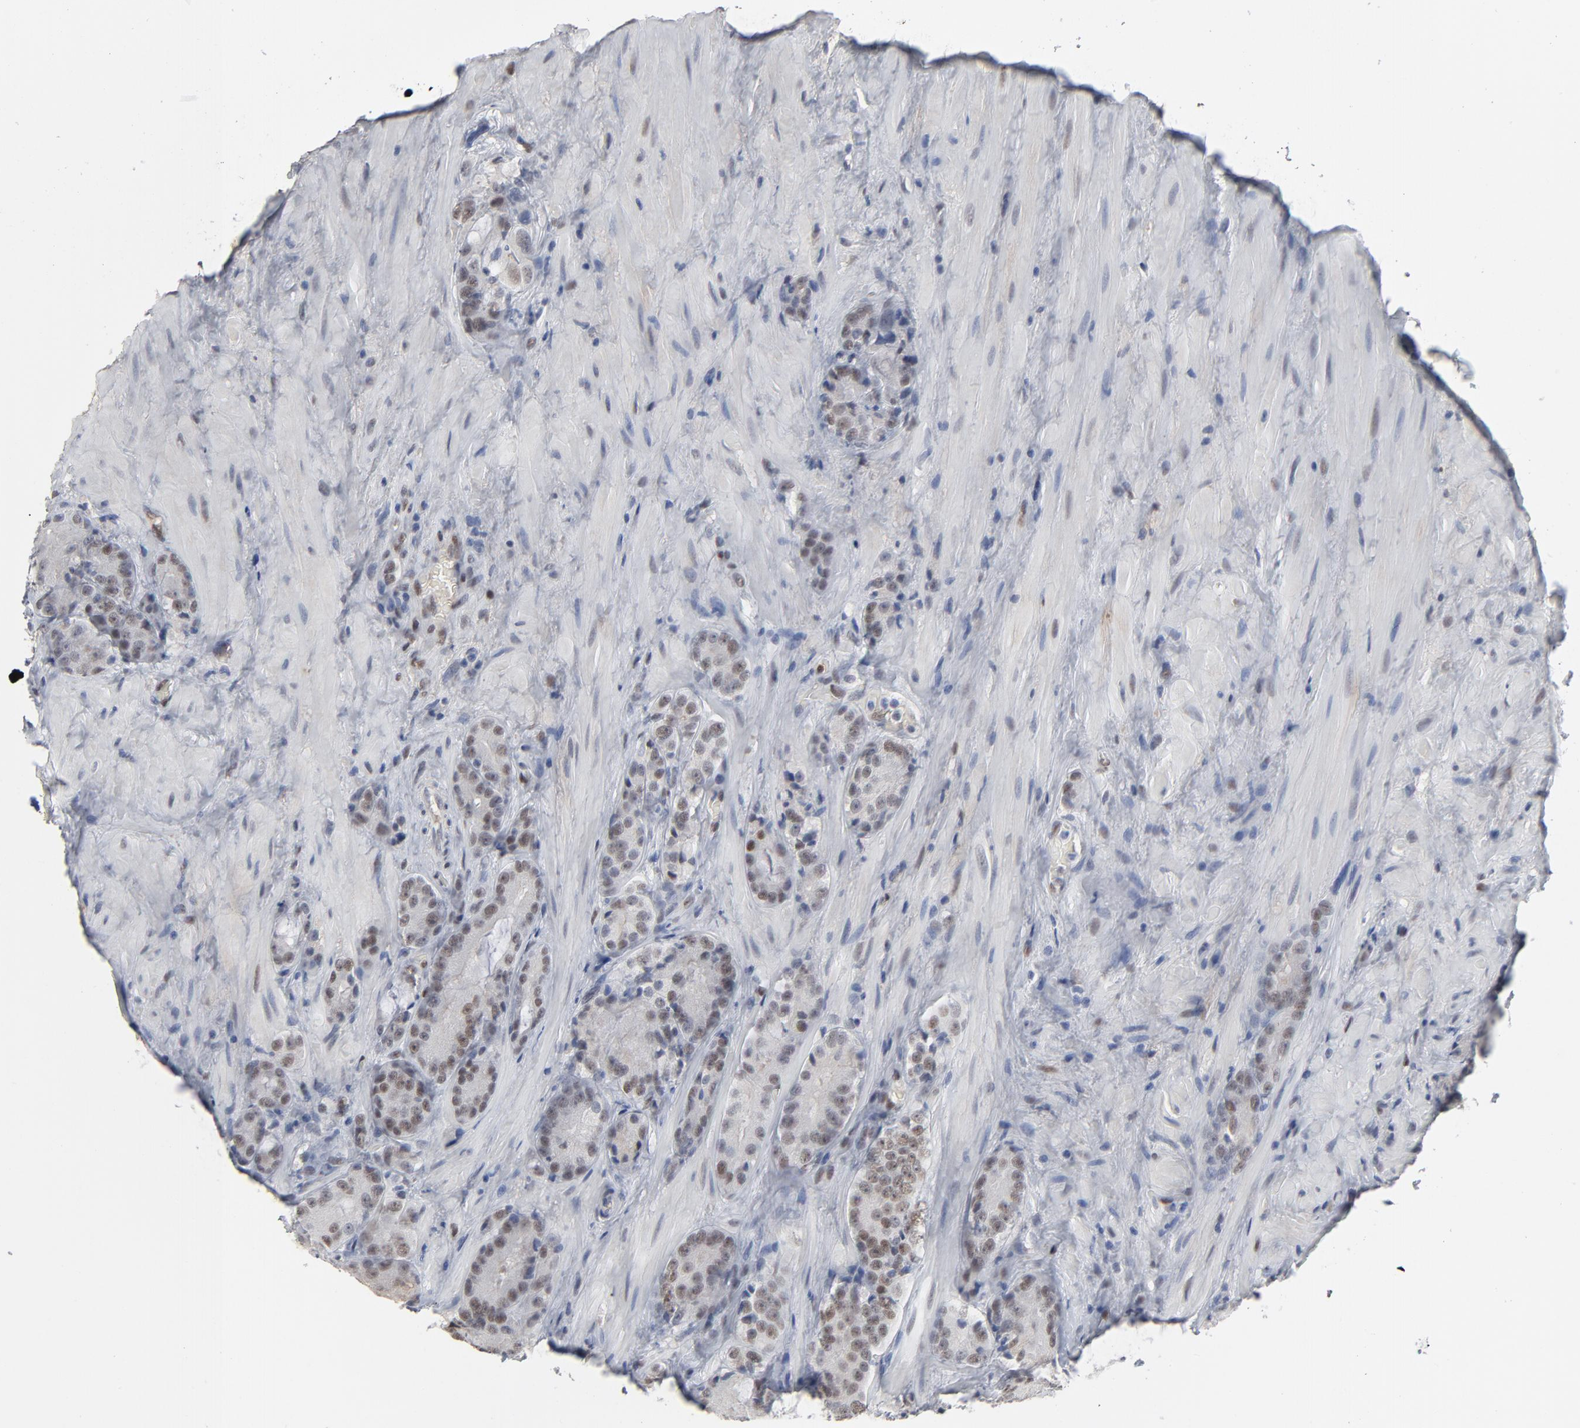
{"staining": {"intensity": "weak", "quantity": "<25%", "location": "nuclear"}, "tissue": "prostate cancer", "cell_type": "Tumor cells", "image_type": "cancer", "snomed": [{"axis": "morphology", "description": "Adenocarcinoma, High grade"}, {"axis": "topography", "description": "Prostate"}], "caption": "This is an IHC histopathology image of prostate cancer. There is no staining in tumor cells.", "gene": "ATF7", "patient": {"sex": "male", "age": 70}}